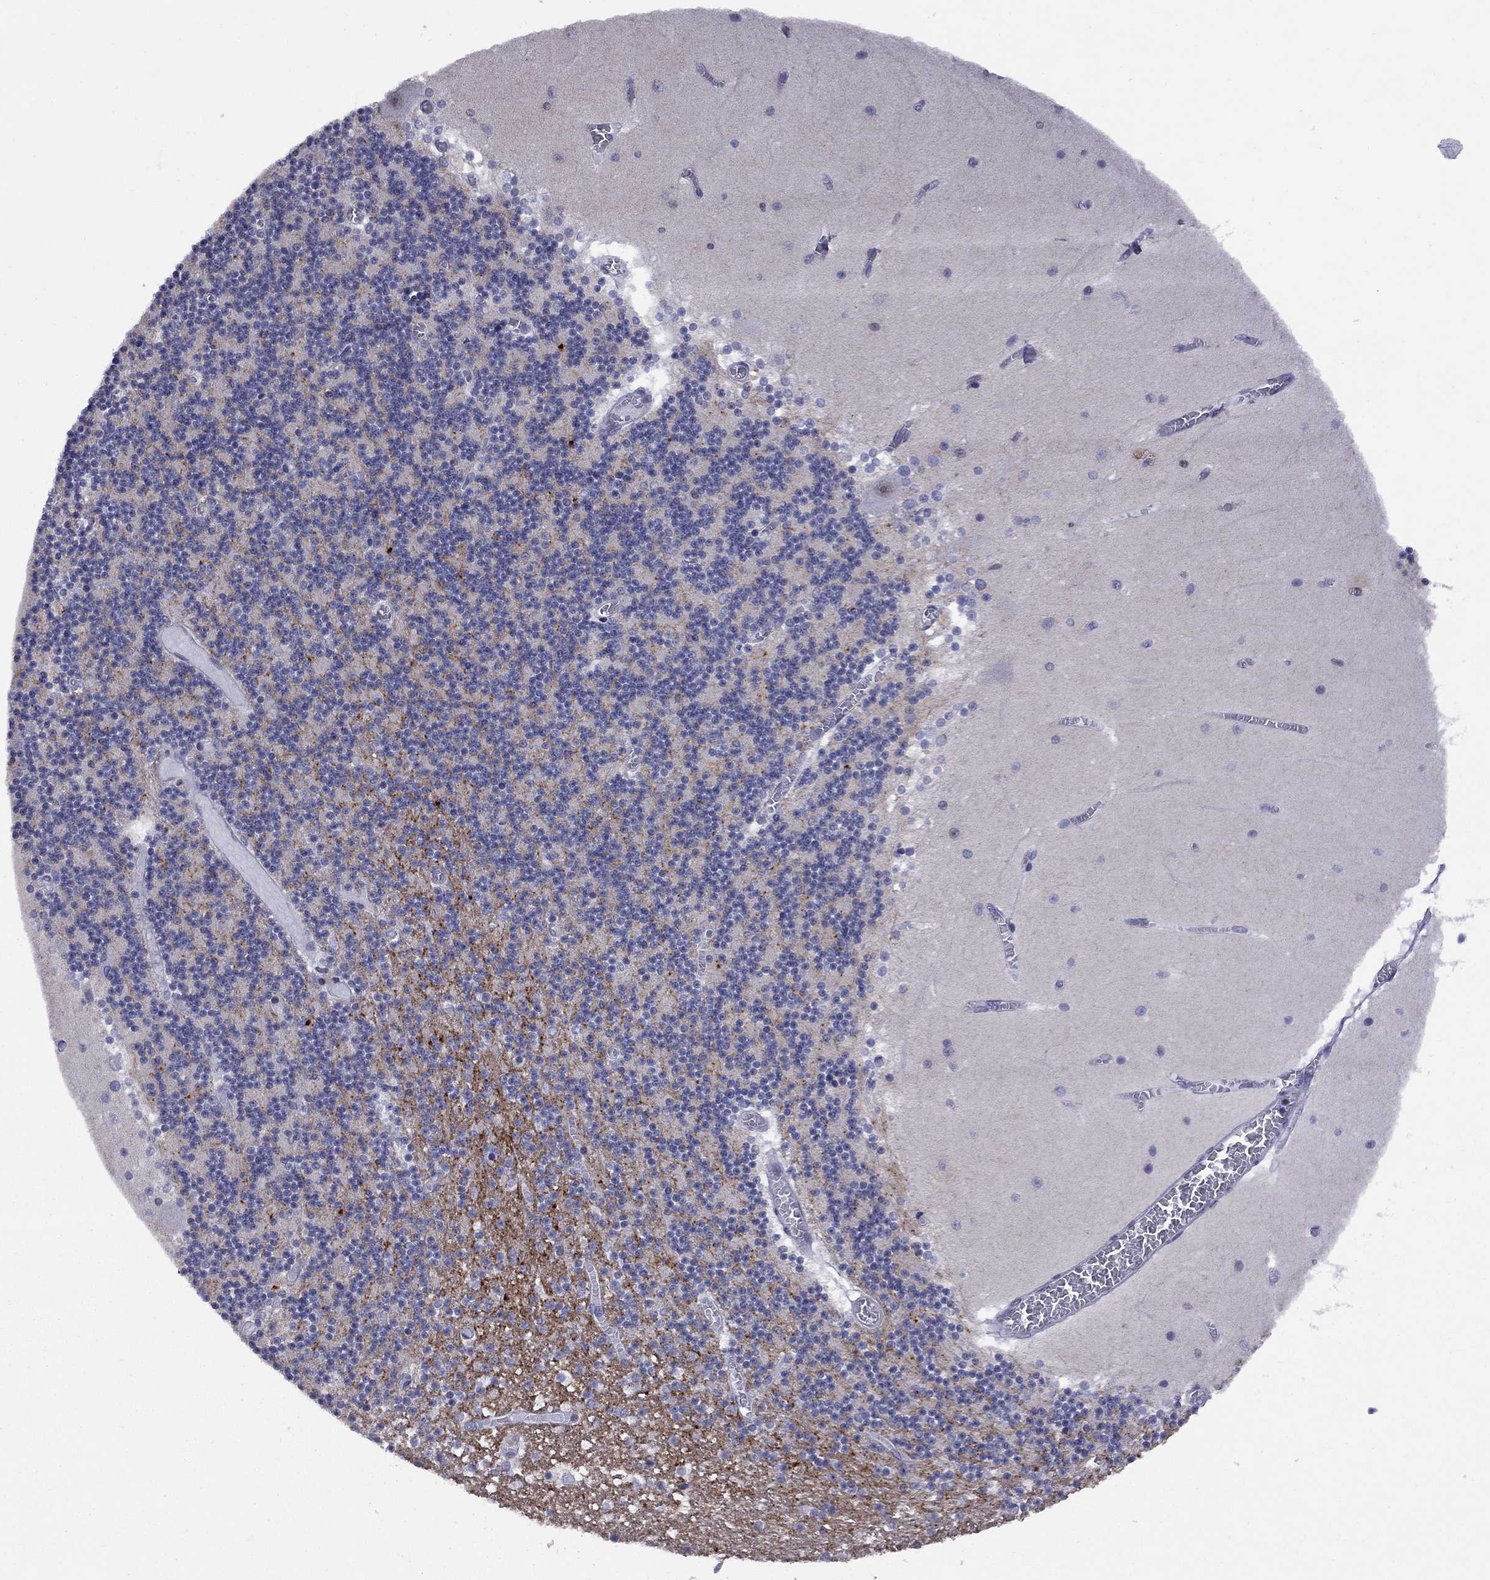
{"staining": {"intensity": "negative", "quantity": "none", "location": "none"}, "tissue": "cerebellum", "cell_type": "Cells in granular layer", "image_type": "normal", "snomed": [{"axis": "morphology", "description": "Normal tissue, NOS"}, {"axis": "topography", "description": "Cerebellum"}], "caption": "Immunohistochemical staining of unremarkable human cerebellum exhibits no significant positivity in cells in granular layer.", "gene": "TAF9", "patient": {"sex": "female", "age": 28}}